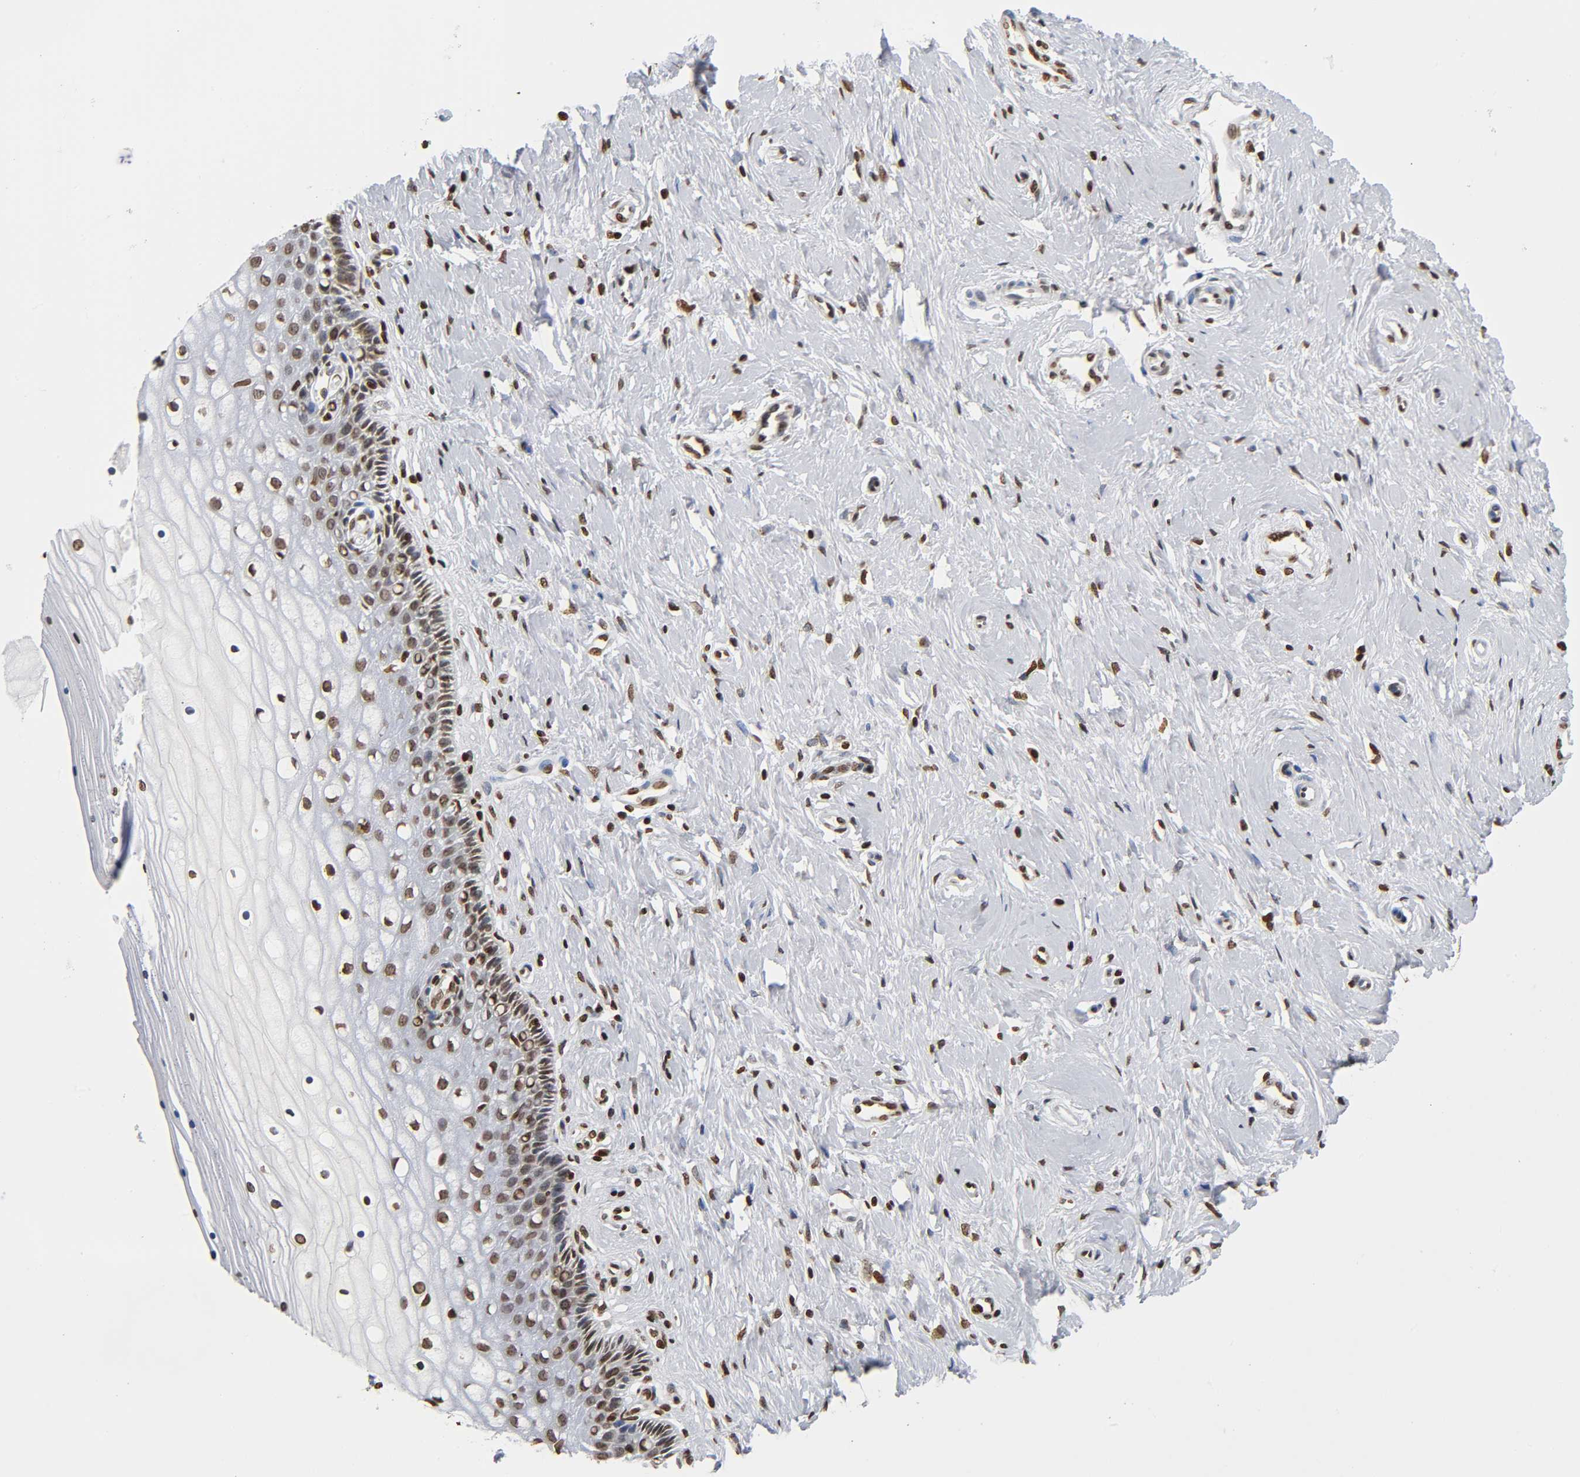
{"staining": {"intensity": "moderate", "quantity": ">75%", "location": "nuclear"}, "tissue": "cervix", "cell_type": "Glandular cells", "image_type": "normal", "snomed": [{"axis": "morphology", "description": "Normal tissue, NOS"}, {"axis": "topography", "description": "Cervix"}], "caption": "Immunohistochemical staining of unremarkable cervix reveals >75% levels of moderate nuclear protein expression in about >75% of glandular cells.", "gene": "HOXA6", "patient": {"sex": "female", "age": 46}}